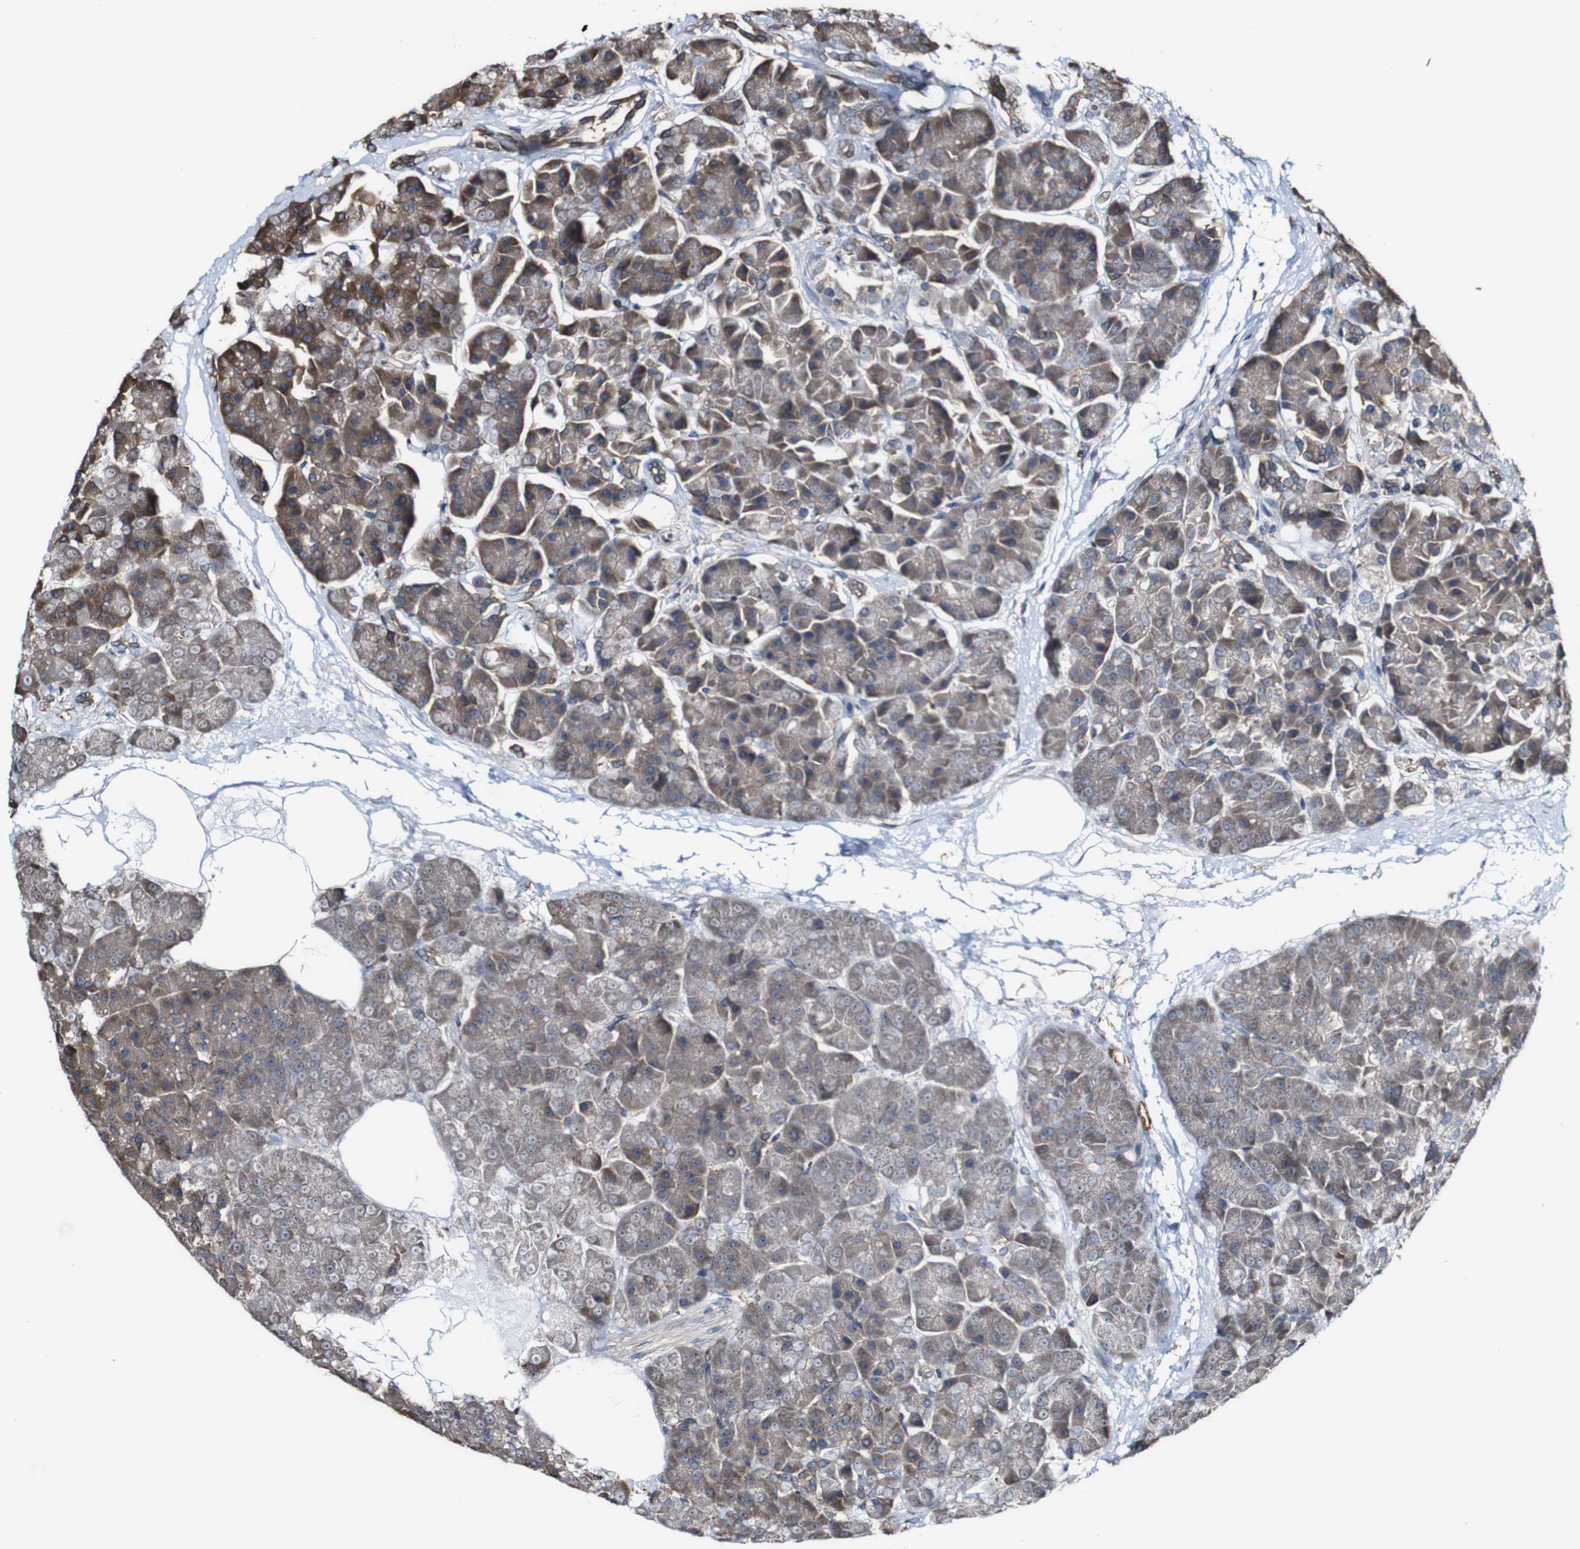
{"staining": {"intensity": "moderate", "quantity": "25%-75%", "location": "cytoplasmic/membranous"}, "tissue": "pancreas", "cell_type": "Exocrine glandular cells", "image_type": "normal", "snomed": [{"axis": "morphology", "description": "Normal tissue, NOS"}, {"axis": "topography", "description": "Pancreas"}], "caption": "Immunohistochemical staining of normal human pancreas shows moderate cytoplasmic/membranous protein staining in approximately 25%-75% of exocrine glandular cells. The protein is stained brown, and the nuclei are stained in blue (DAB IHC with brightfield microscopy, high magnification).", "gene": "PTPRR", "patient": {"sex": "female", "age": 70}}